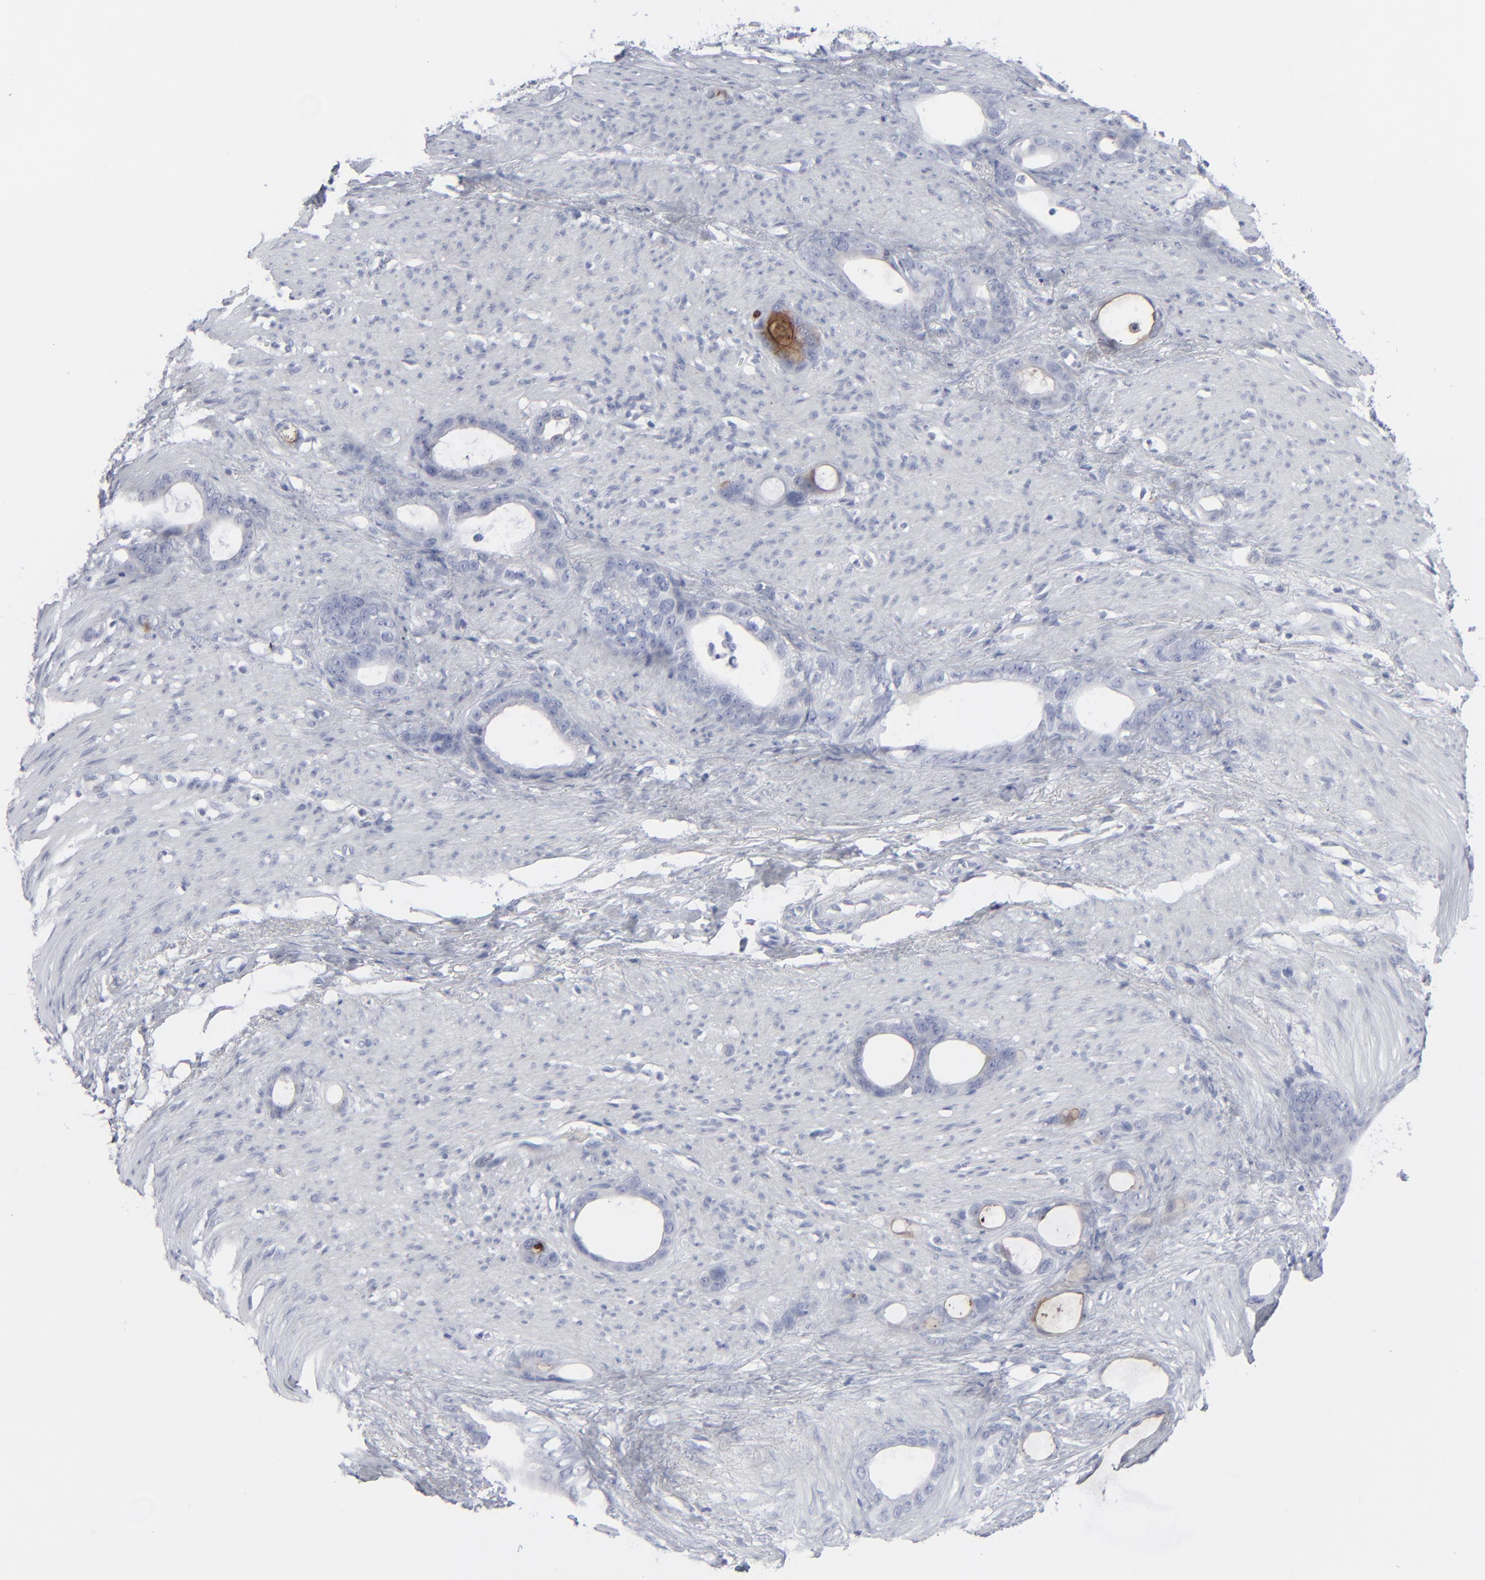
{"staining": {"intensity": "negative", "quantity": "none", "location": "none"}, "tissue": "stomach cancer", "cell_type": "Tumor cells", "image_type": "cancer", "snomed": [{"axis": "morphology", "description": "Adenocarcinoma, NOS"}, {"axis": "topography", "description": "Stomach"}], "caption": "Stomach cancer was stained to show a protein in brown. There is no significant expression in tumor cells.", "gene": "MSLN", "patient": {"sex": "female", "age": 75}}